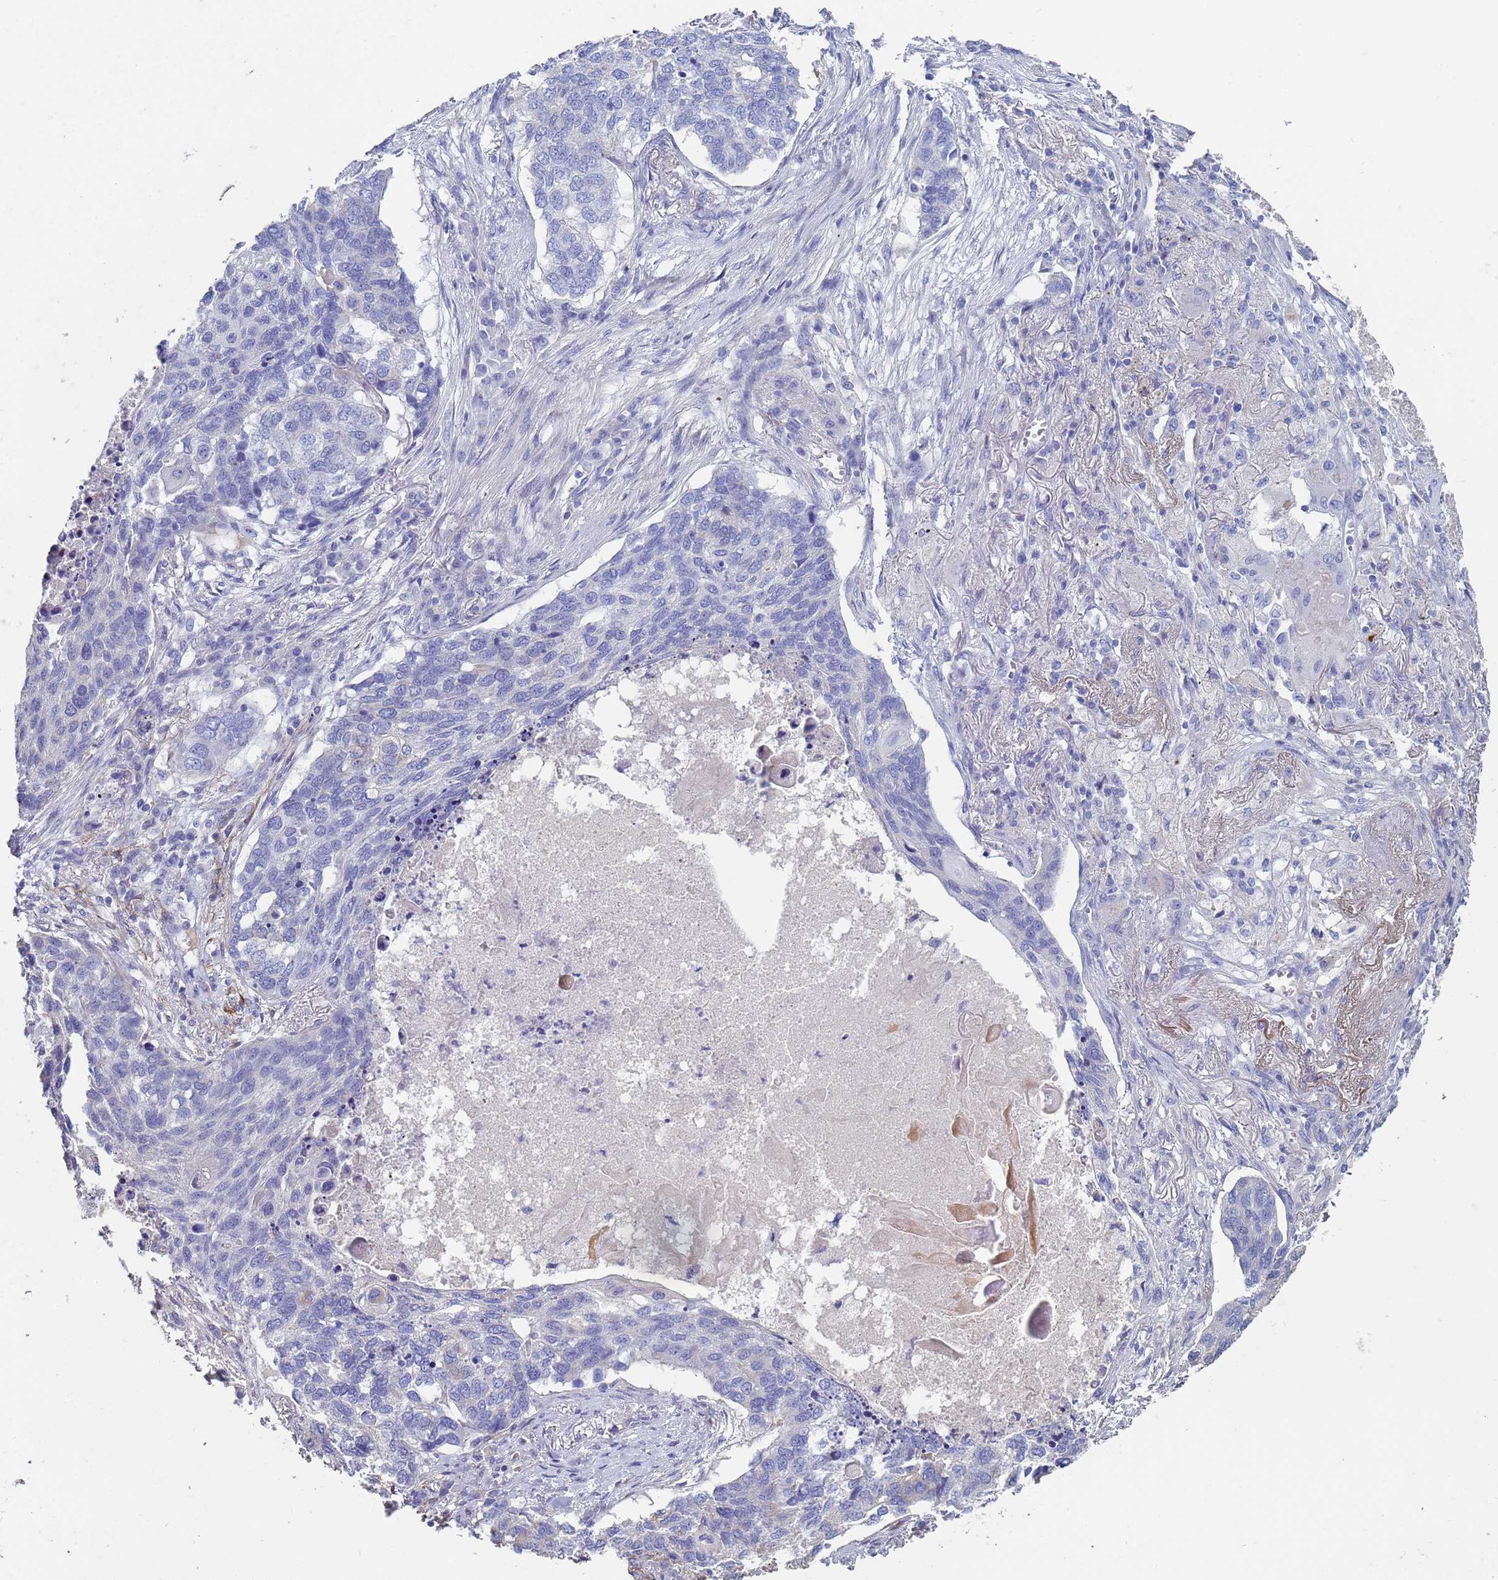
{"staining": {"intensity": "negative", "quantity": "none", "location": "none"}, "tissue": "lung cancer", "cell_type": "Tumor cells", "image_type": "cancer", "snomed": [{"axis": "morphology", "description": "Squamous cell carcinoma, NOS"}, {"axis": "topography", "description": "Lung"}], "caption": "Immunohistochemistry of lung cancer (squamous cell carcinoma) shows no expression in tumor cells.", "gene": "ABCA8", "patient": {"sex": "female", "age": 63}}